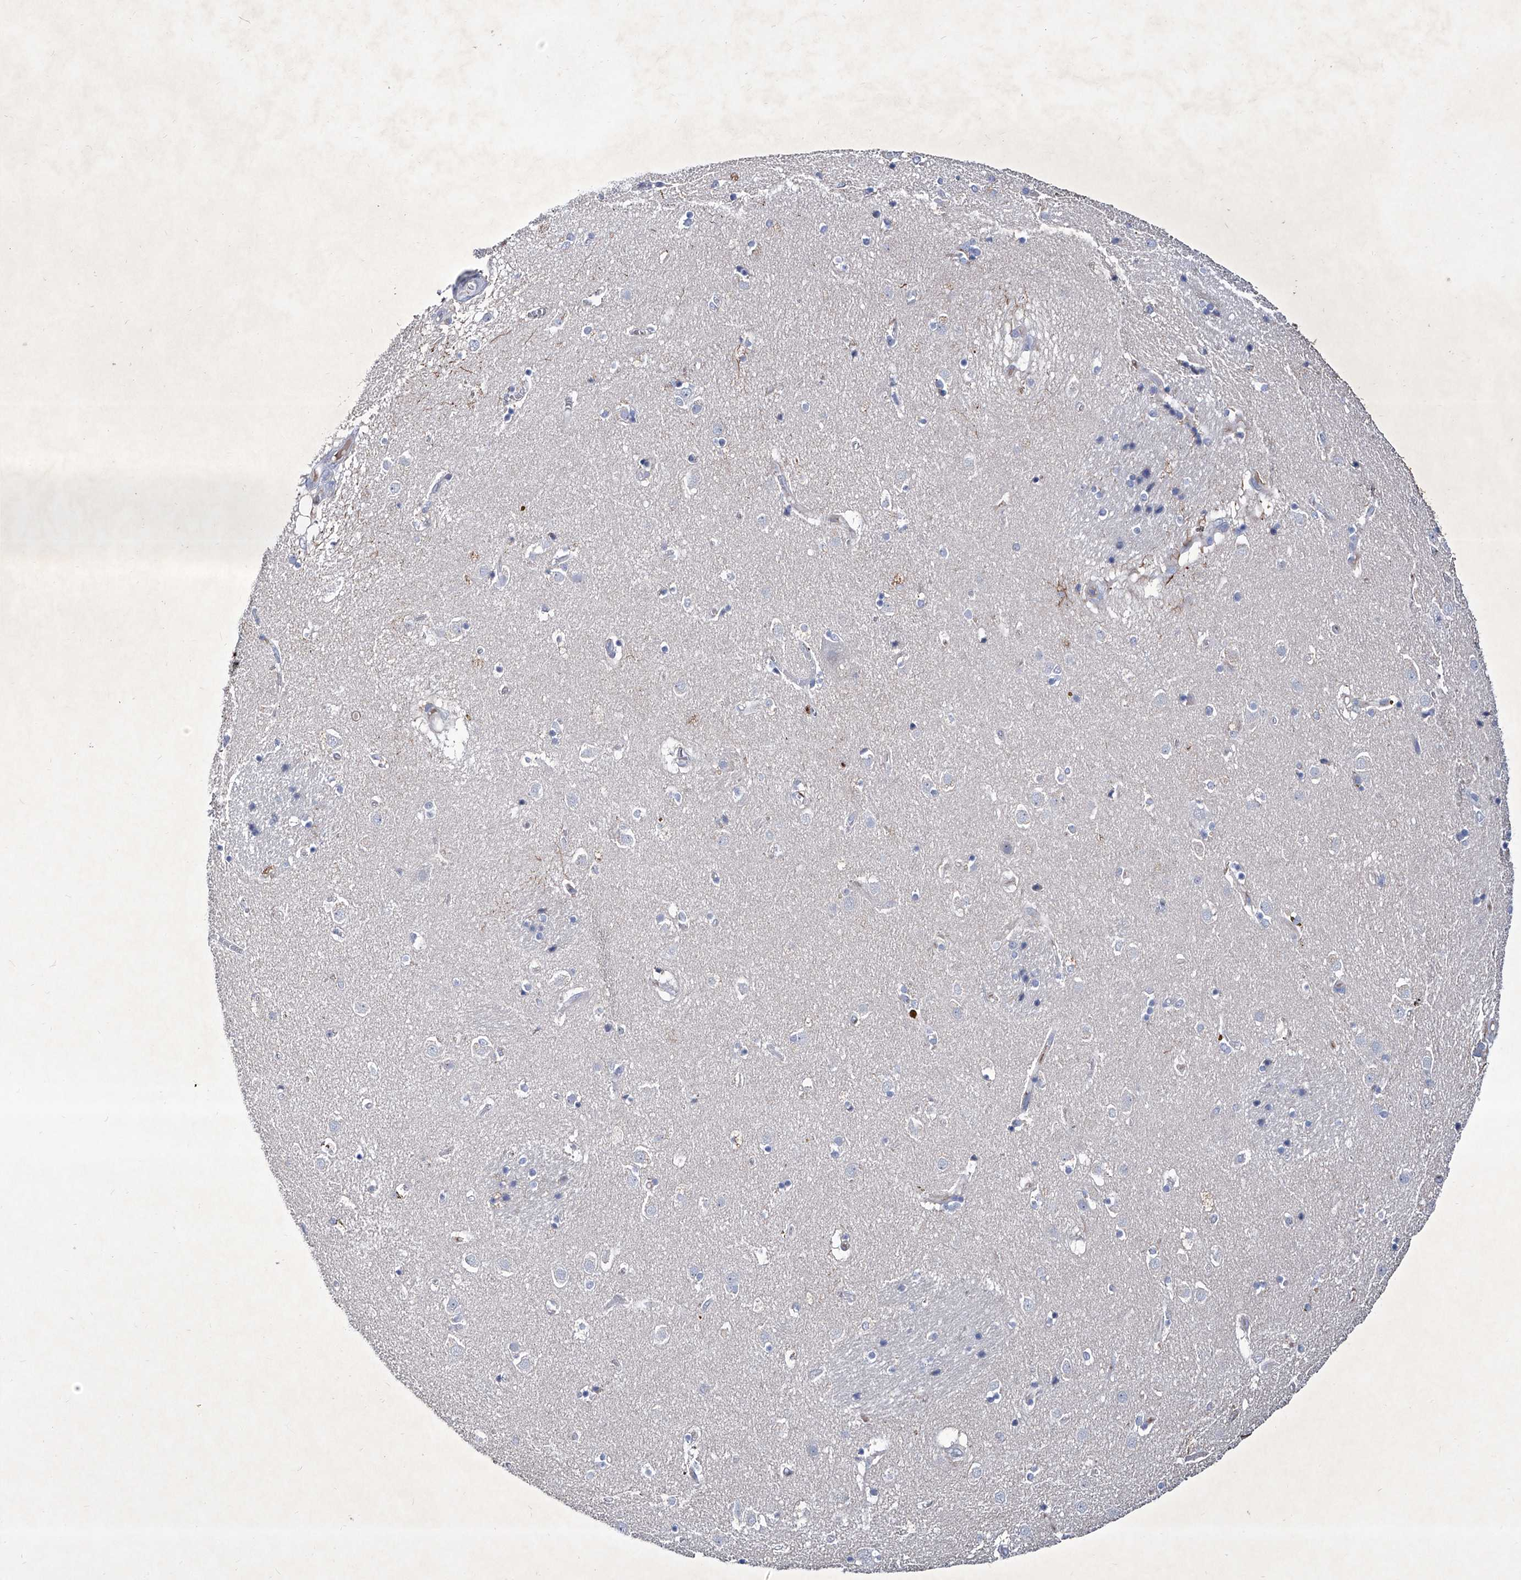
{"staining": {"intensity": "negative", "quantity": "none", "location": "none"}, "tissue": "caudate", "cell_type": "Glial cells", "image_type": "normal", "snomed": [{"axis": "morphology", "description": "Normal tissue, NOS"}, {"axis": "topography", "description": "Lateral ventricle wall"}], "caption": "Immunohistochemistry photomicrograph of benign caudate: caudate stained with DAB (3,3'-diaminobenzidine) exhibits no significant protein staining in glial cells. Brightfield microscopy of immunohistochemistry (IHC) stained with DAB (brown) and hematoxylin (blue), captured at high magnification.", "gene": "KLHL17", "patient": {"sex": "male", "age": 70}}